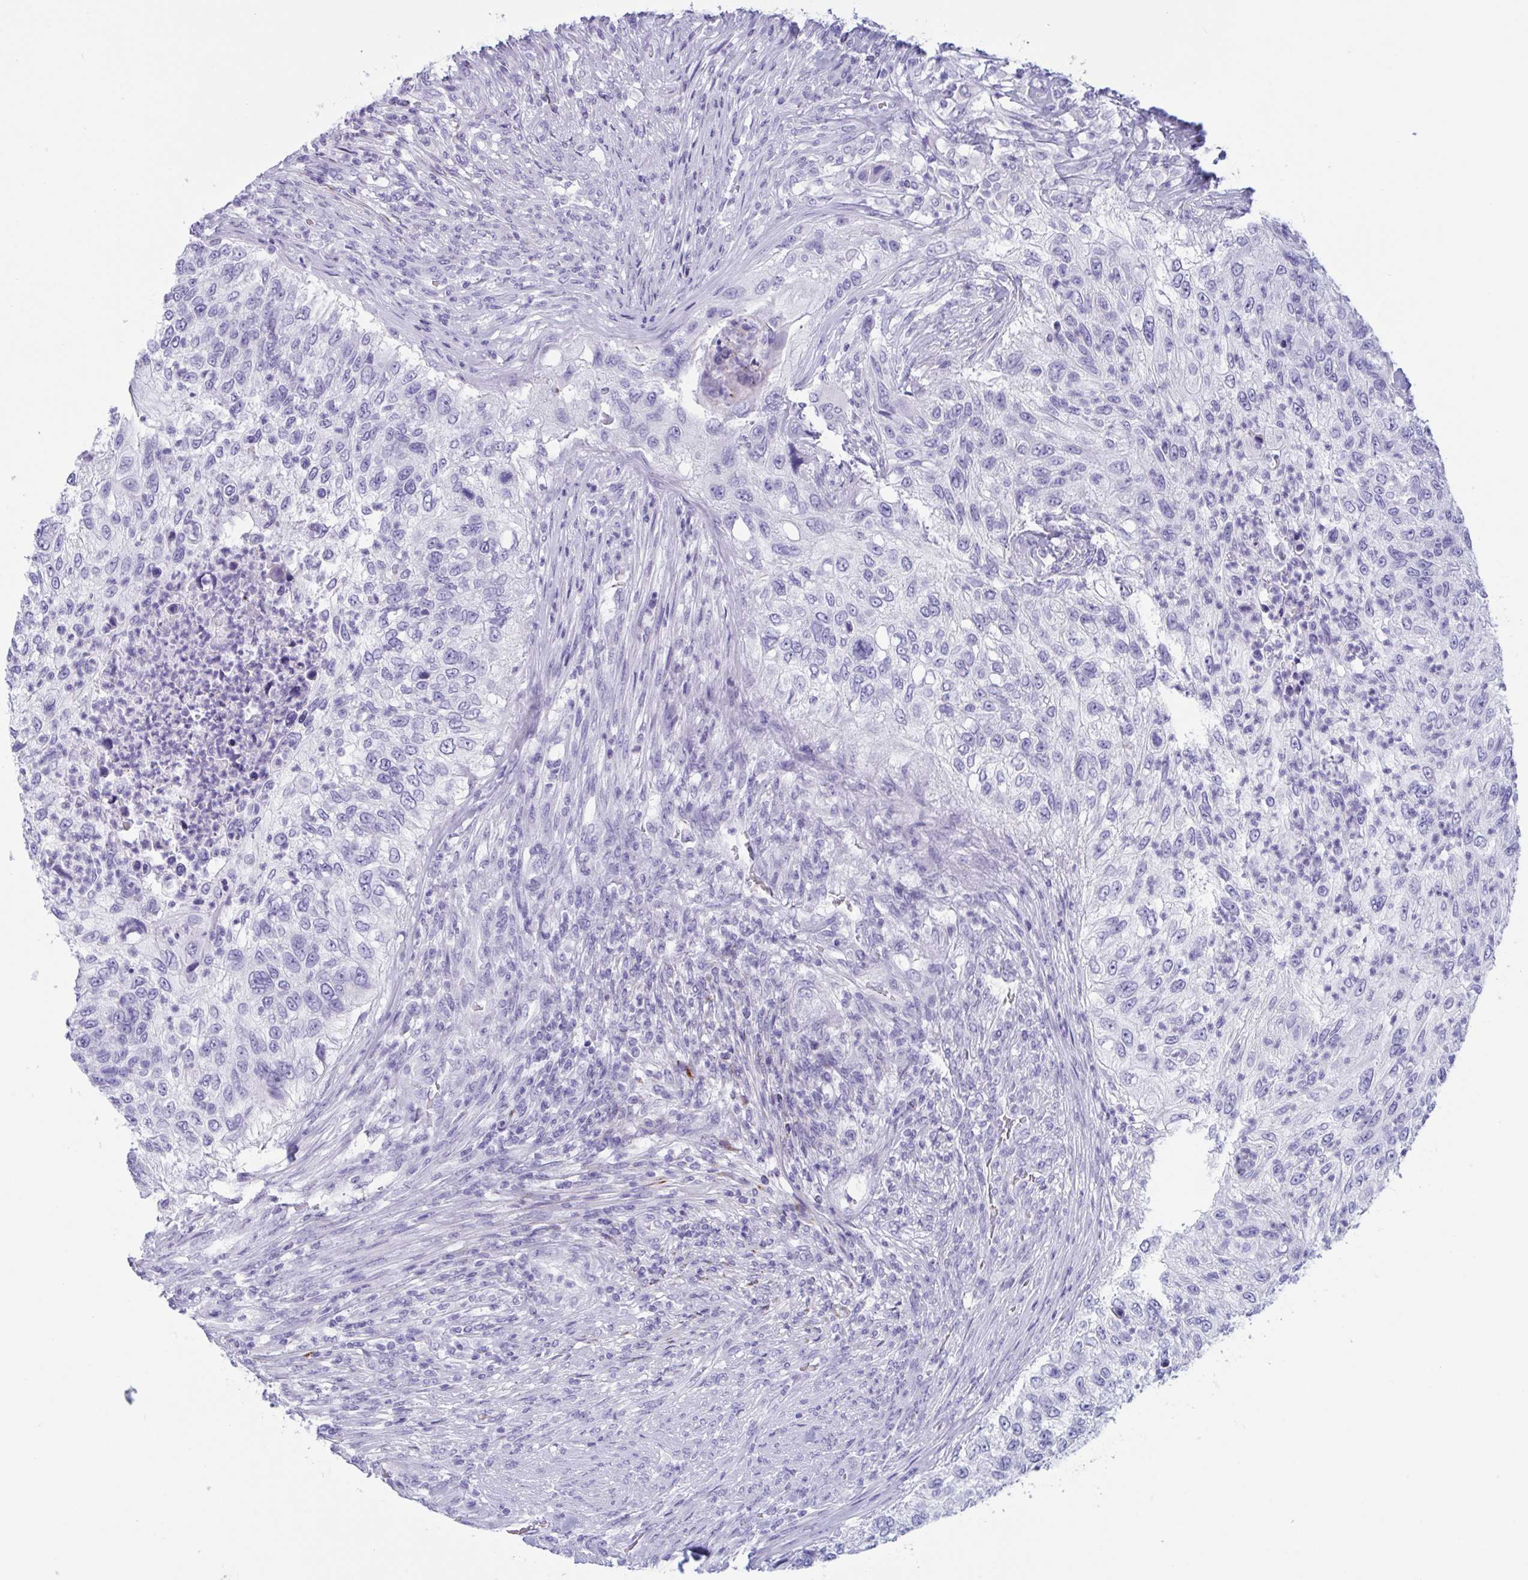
{"staining": {"intensity": "negative", "quantity": "none", "location": "none"}, "tissue": "urothelial cancer", "cell_type": "Tumor cells", "image_type": "cancer", "snomed": [{"axis": "morphology", "description": "Urothelial carcinoma, High grade"}, {"axis": "topography", "description": "Urinary bladder"}], "caption": "Micrograph shows no significant protein positivity in tumor cells of urothelial cancer.", "gene": "OXLD1", "patient": {"sex": "female", "age": 60}}